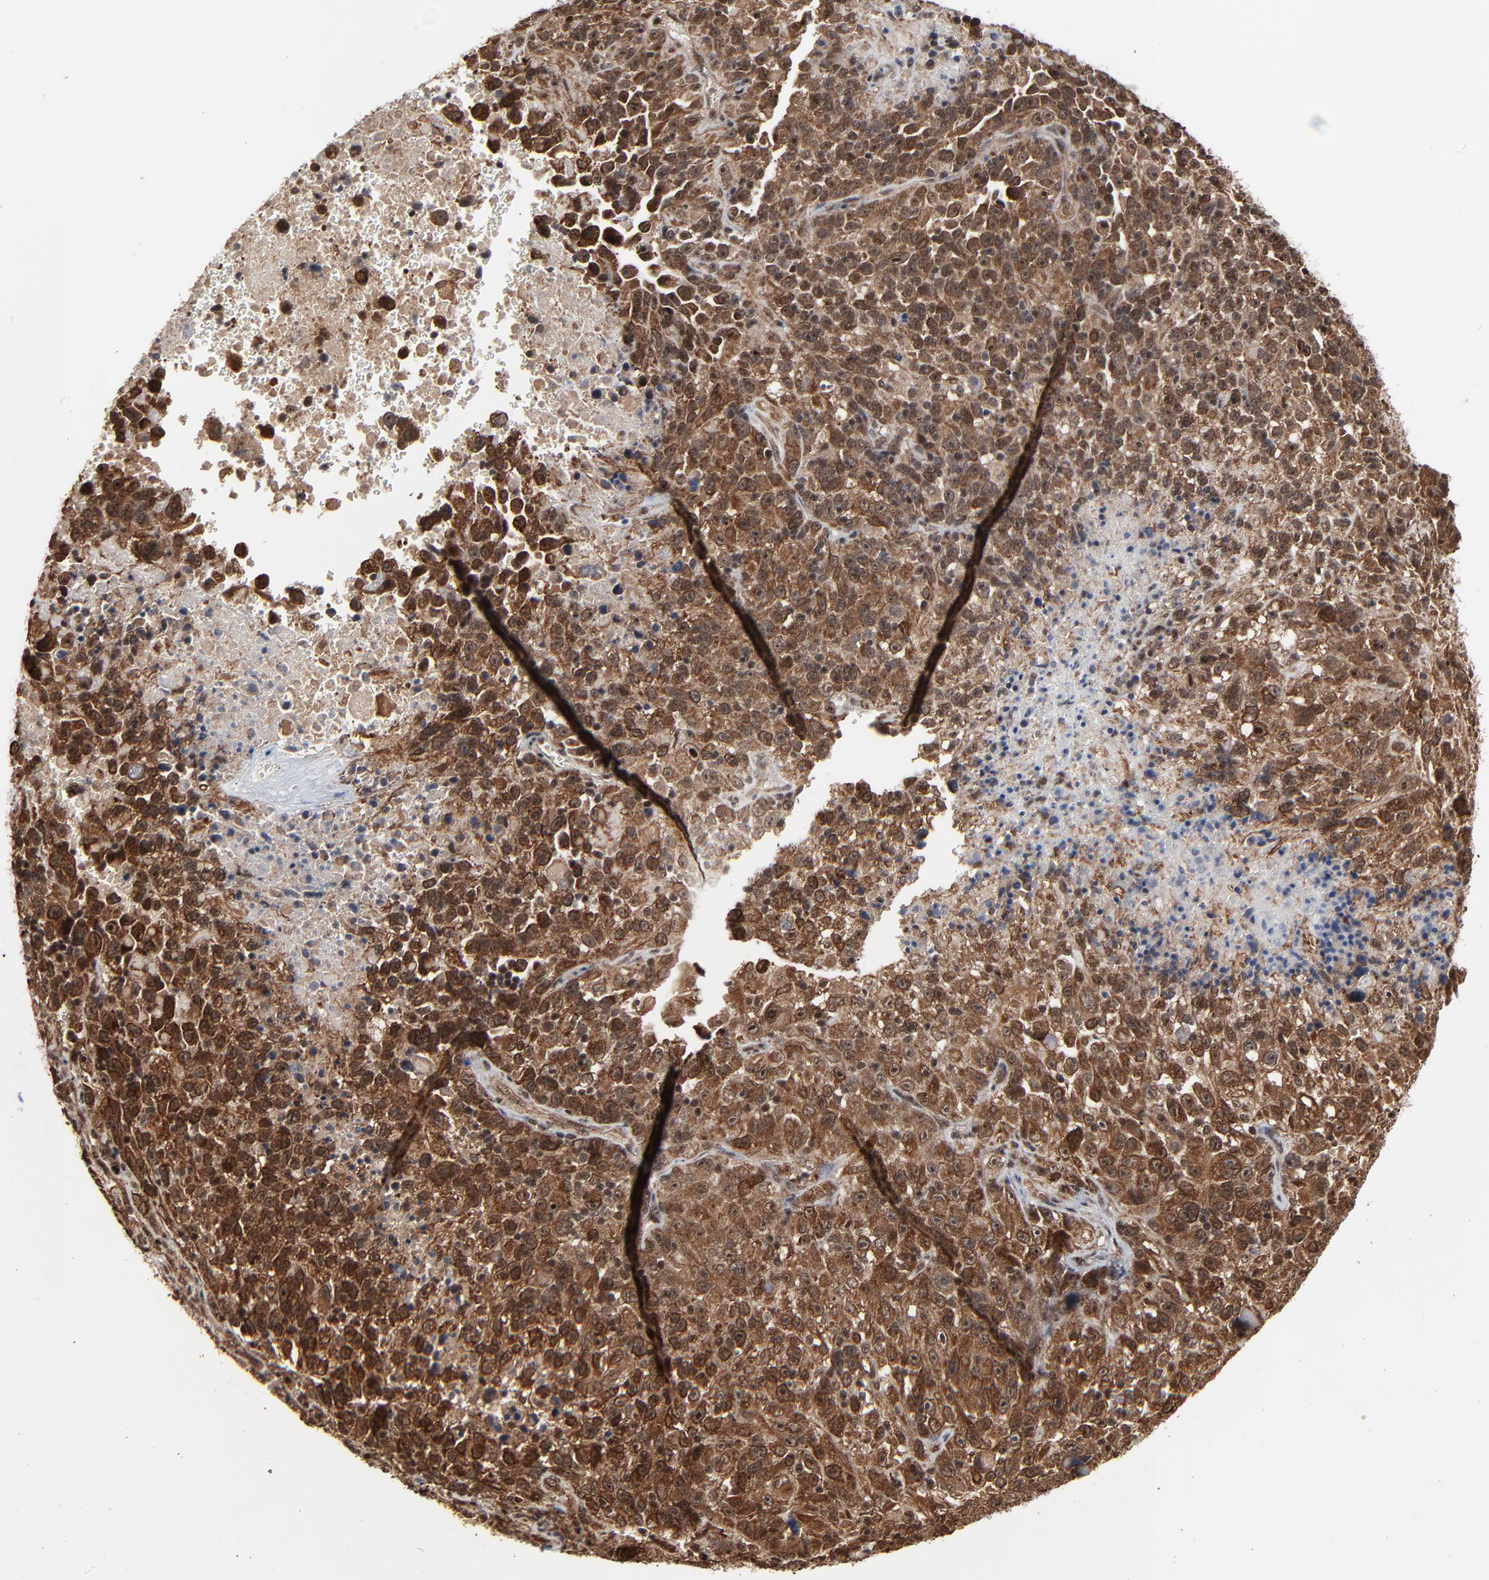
{"staining": {"intensity": "strong", "quantity": ">75%", "location": "cytoplasmic/membranous,nuclear"}, "tissue": "melanoma", "cell_type": "Tumor cells", "image_type": "cancer", "snomed": [{"axis": "morphology", "description": "Malignant melanoma, Metastatic site"}, {"axis": "topography", "description": "Cerebral cortex"}], "caption": "Melanoma stained with IHC demonstrates strong cytoplasmic/membranous and nuclear expression in approximately >75% of tumor cells. (DAB IHC, brown staining for protein, blue staining for nuclei).", "gene": "RHOJ", "patient": {"sex": "female", "age": 52}}